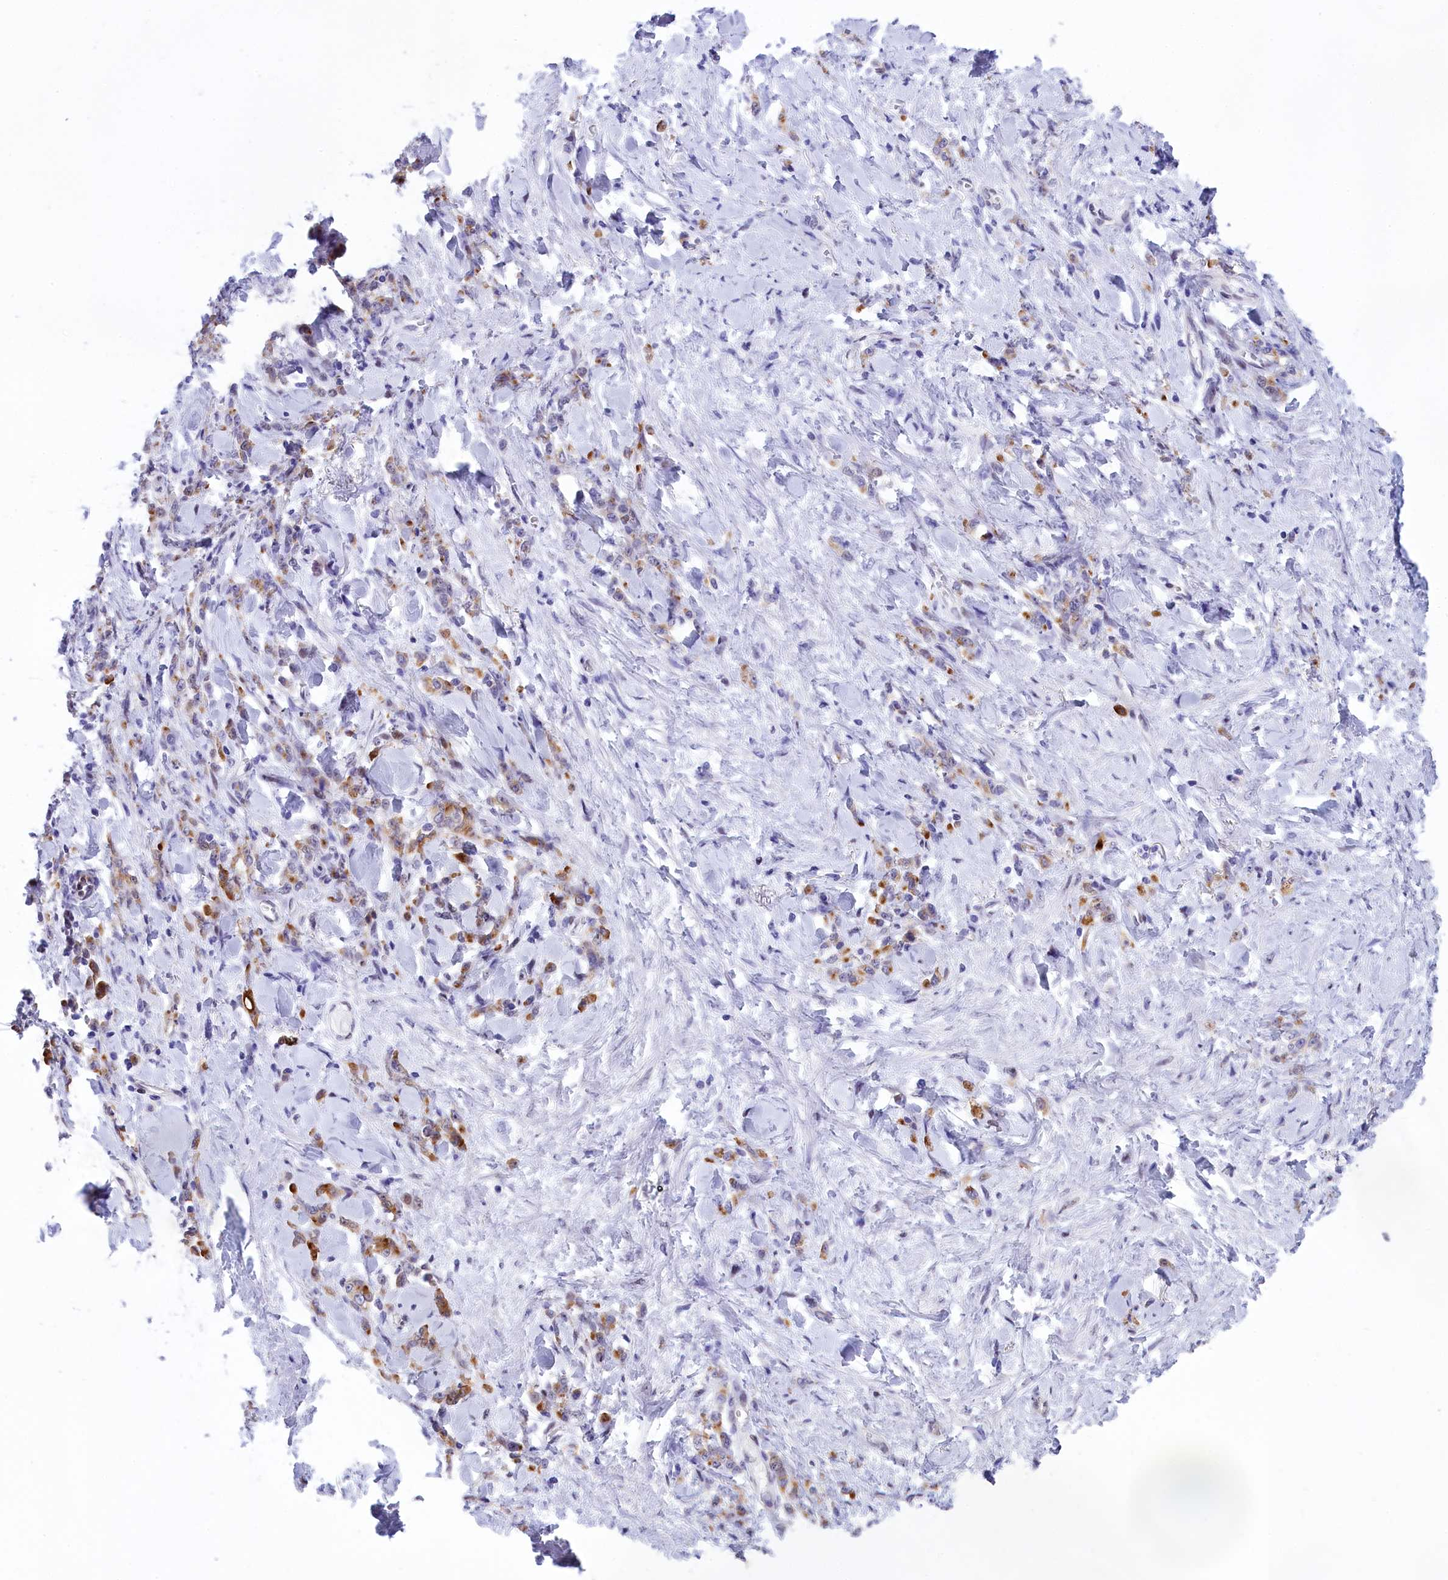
{"staining": {"intensity": "moderate", "quantity": "25%-75%", "location": "cytoplasmic/membranous"}, "tissue": "stomach cancer", "cell_type": "Tumor cells", "image_type": "cancer", "snomed": [{"axis": "morphology", "description": "Normal tissue, NOS"}, {"axis": "morphology", "description": "Adenocarcinoma, NOS"}, {"axis": "topography", "description": "Stomach"}], "caption": "A medium amount of moderate cytoplasmic/membranous staining is identified in approximately 25%-75% of tumor cells in stomach cancer (adenocarcinoma) tissue.", "gene": "SPIRE2", "patient": {"sex": "male", "age": 82}}